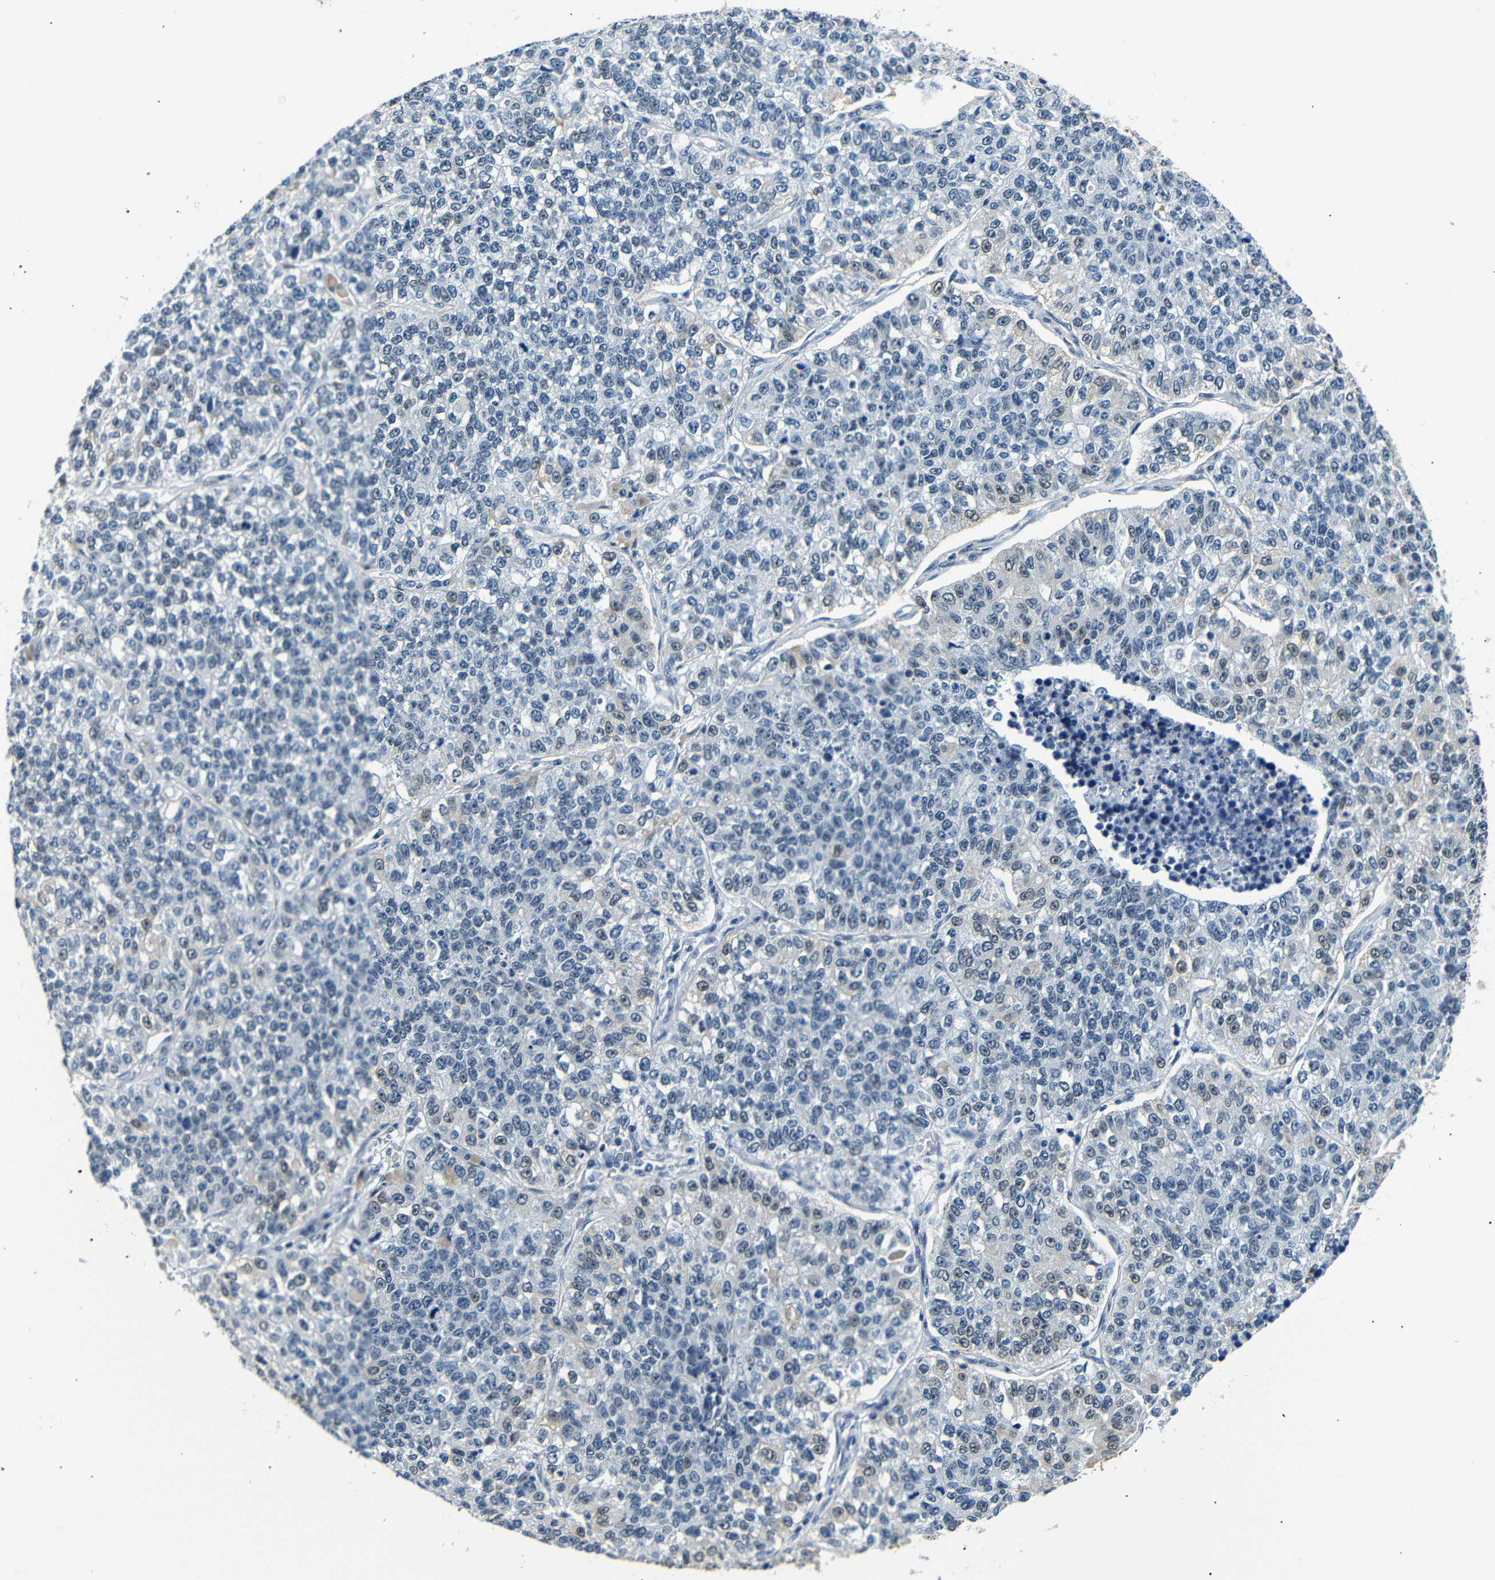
{"staining": {"intensity": "weak", "quantity": "<25%", "location": "nuclear"}, "tissue": "lung cancer", "cell_type": "Tumor cells", "image_type": "cancer", "snomed": [{"axis": "morphology", "description": "Adenocarcinoma, NOS"}, {"axis": "topography", "description": "Lung"}], "caption": "Lung cancer stained for a protein using IHC displays no staining tumor cells.", "gene": "TAFA1", "patient": {"sex": "male", "age": 49}}